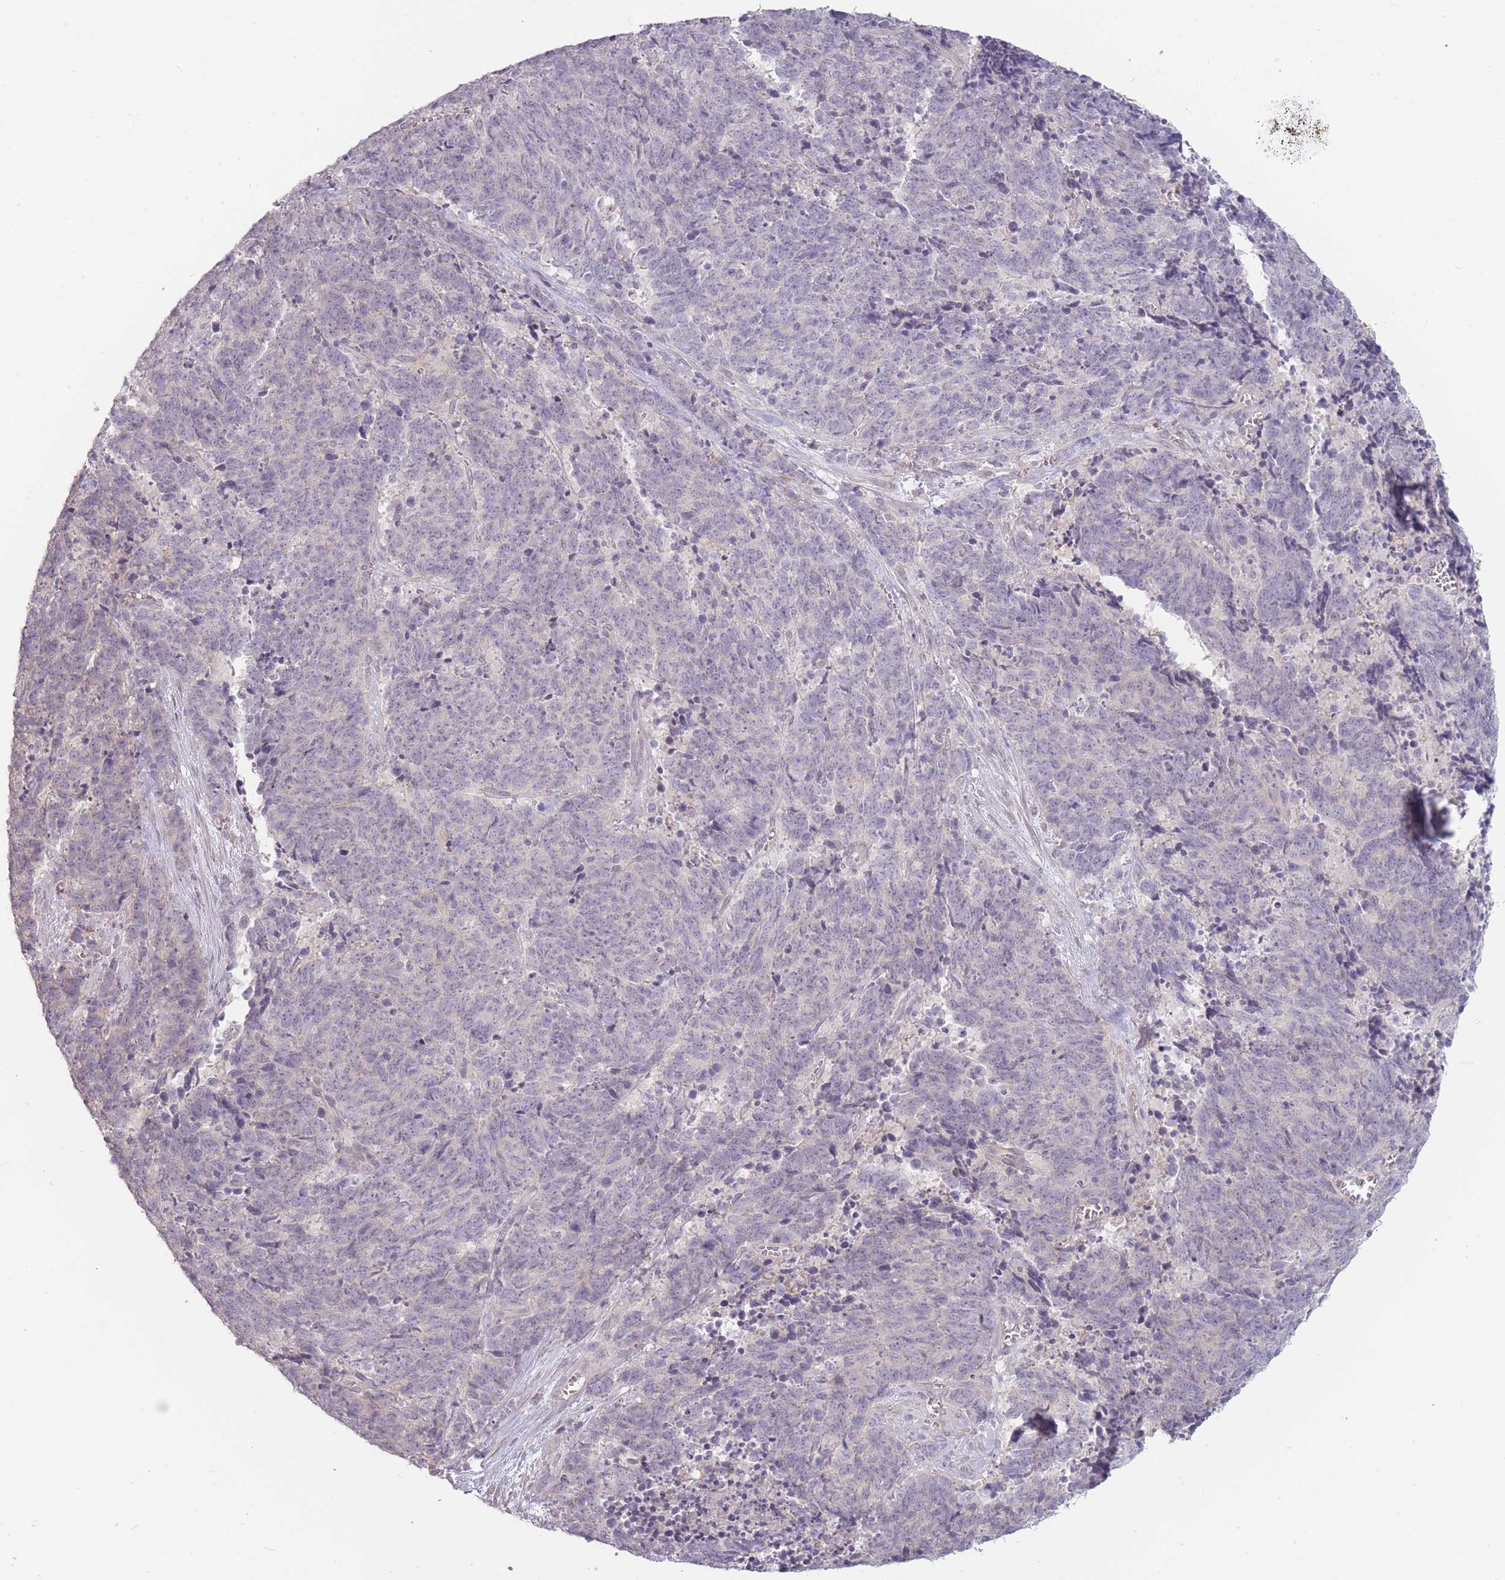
{"staining": {"intensity": "negative", "quantity": "none", "location": "none"}, "tissue": "cervical cancer", "cell_type": "Tumor cells", "image_type": "cancer", "snomed": [{"axis": "morphology", "description": "Squamous cell carcinoma, NOS"}, {"axis": "topography", "description": "Cervix"}], "caption": "This is an immunohistochemistry (IHC) image of squamous cell carcinoma (cervical). There is no expression in tumor cells.", "gene": "TET3", "patient": {"sex": "female", "age": 29}}